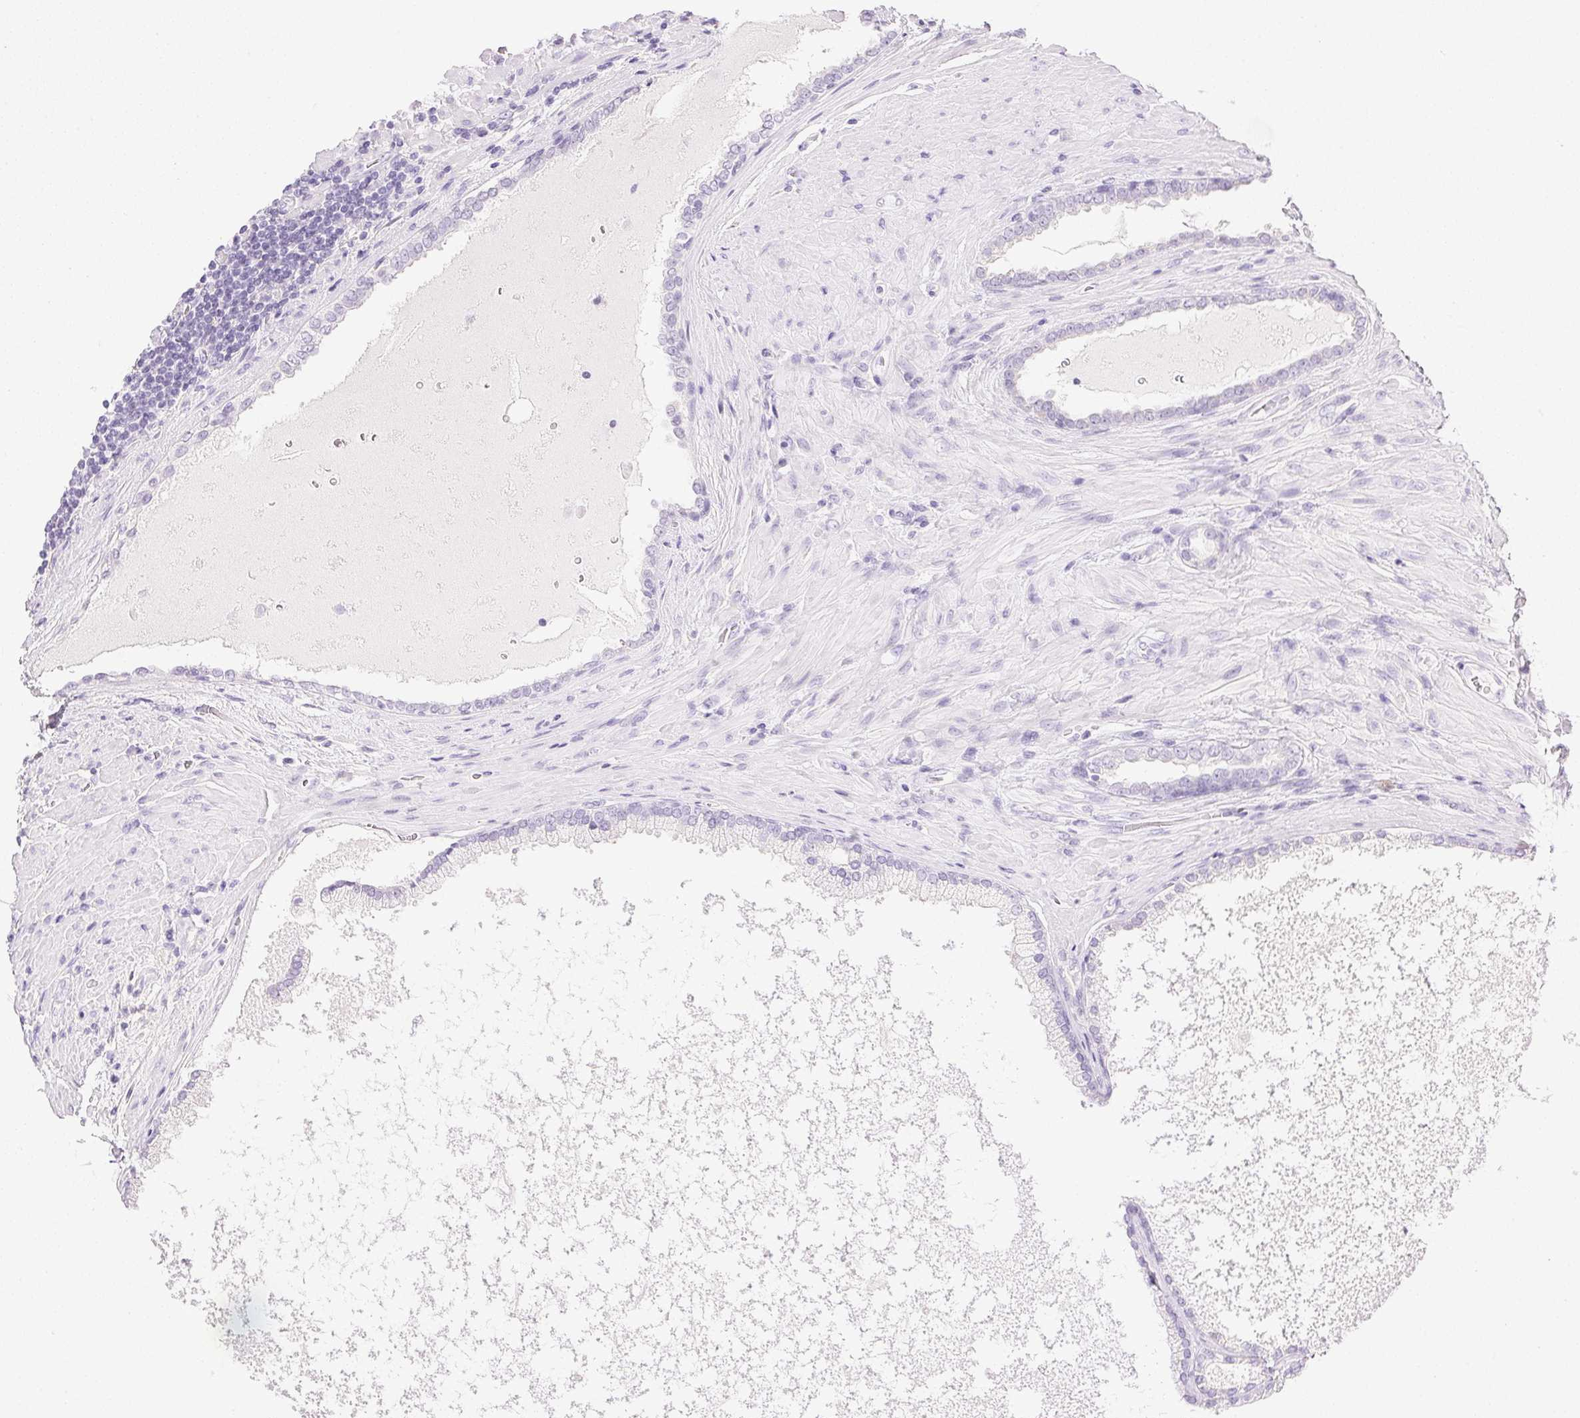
{"staining": {"intensity": "negative", "quantity": "none", "location": "none"}, "tissue": "prostate cancer", "cell_type": "Tumor cells", "image_type": "cancer", "snomed": [{"axis": "morphology", "description": "Adenocarcinoma, High grade"}, {"axis": "topography", "description": "Prostate"}], "caption": "Immunohistochemistry of human prostate cancer reveals no expression in tumor cells.", "gene": "ATP6V1G3", "patient": {"sex": "male", "age": 73}}